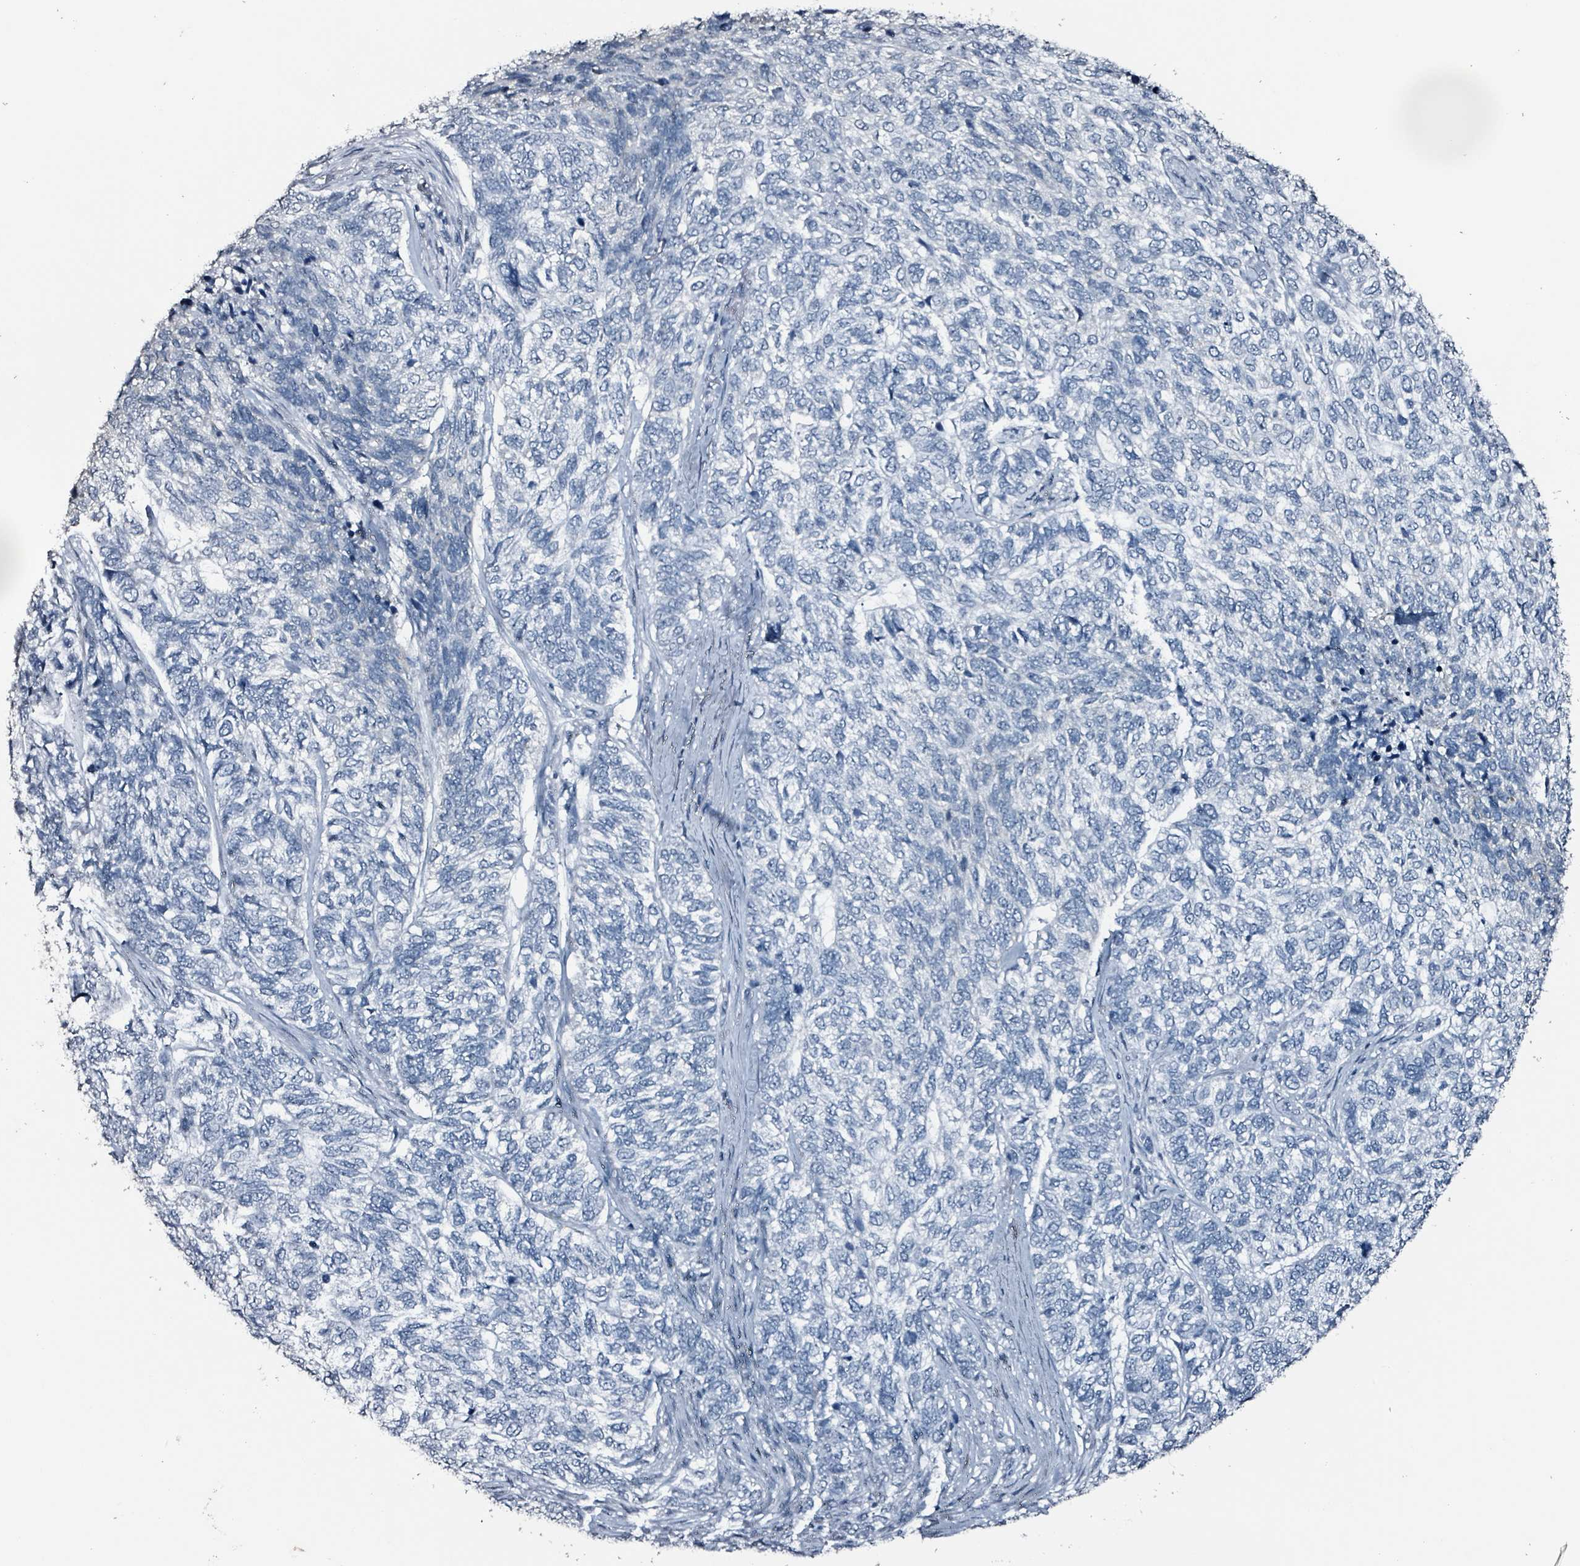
{"staining": {"intensity": "negative", "quantity": "none", "location": "none"}, "tissue": "skin cancer", "cell_type": "Tumor cells", "image_type": "cancer", "snomed": [{"axis": "morphology", "description": "Basal cell carcinoma"}, {"axis": "topography", "description": "Skin"}], "caption": "Image shows no significant protein expression in tumor cells of skin basal cell carcinoma.", "gene": "CA9", "patient": {"sex": "female", "age": 65}}